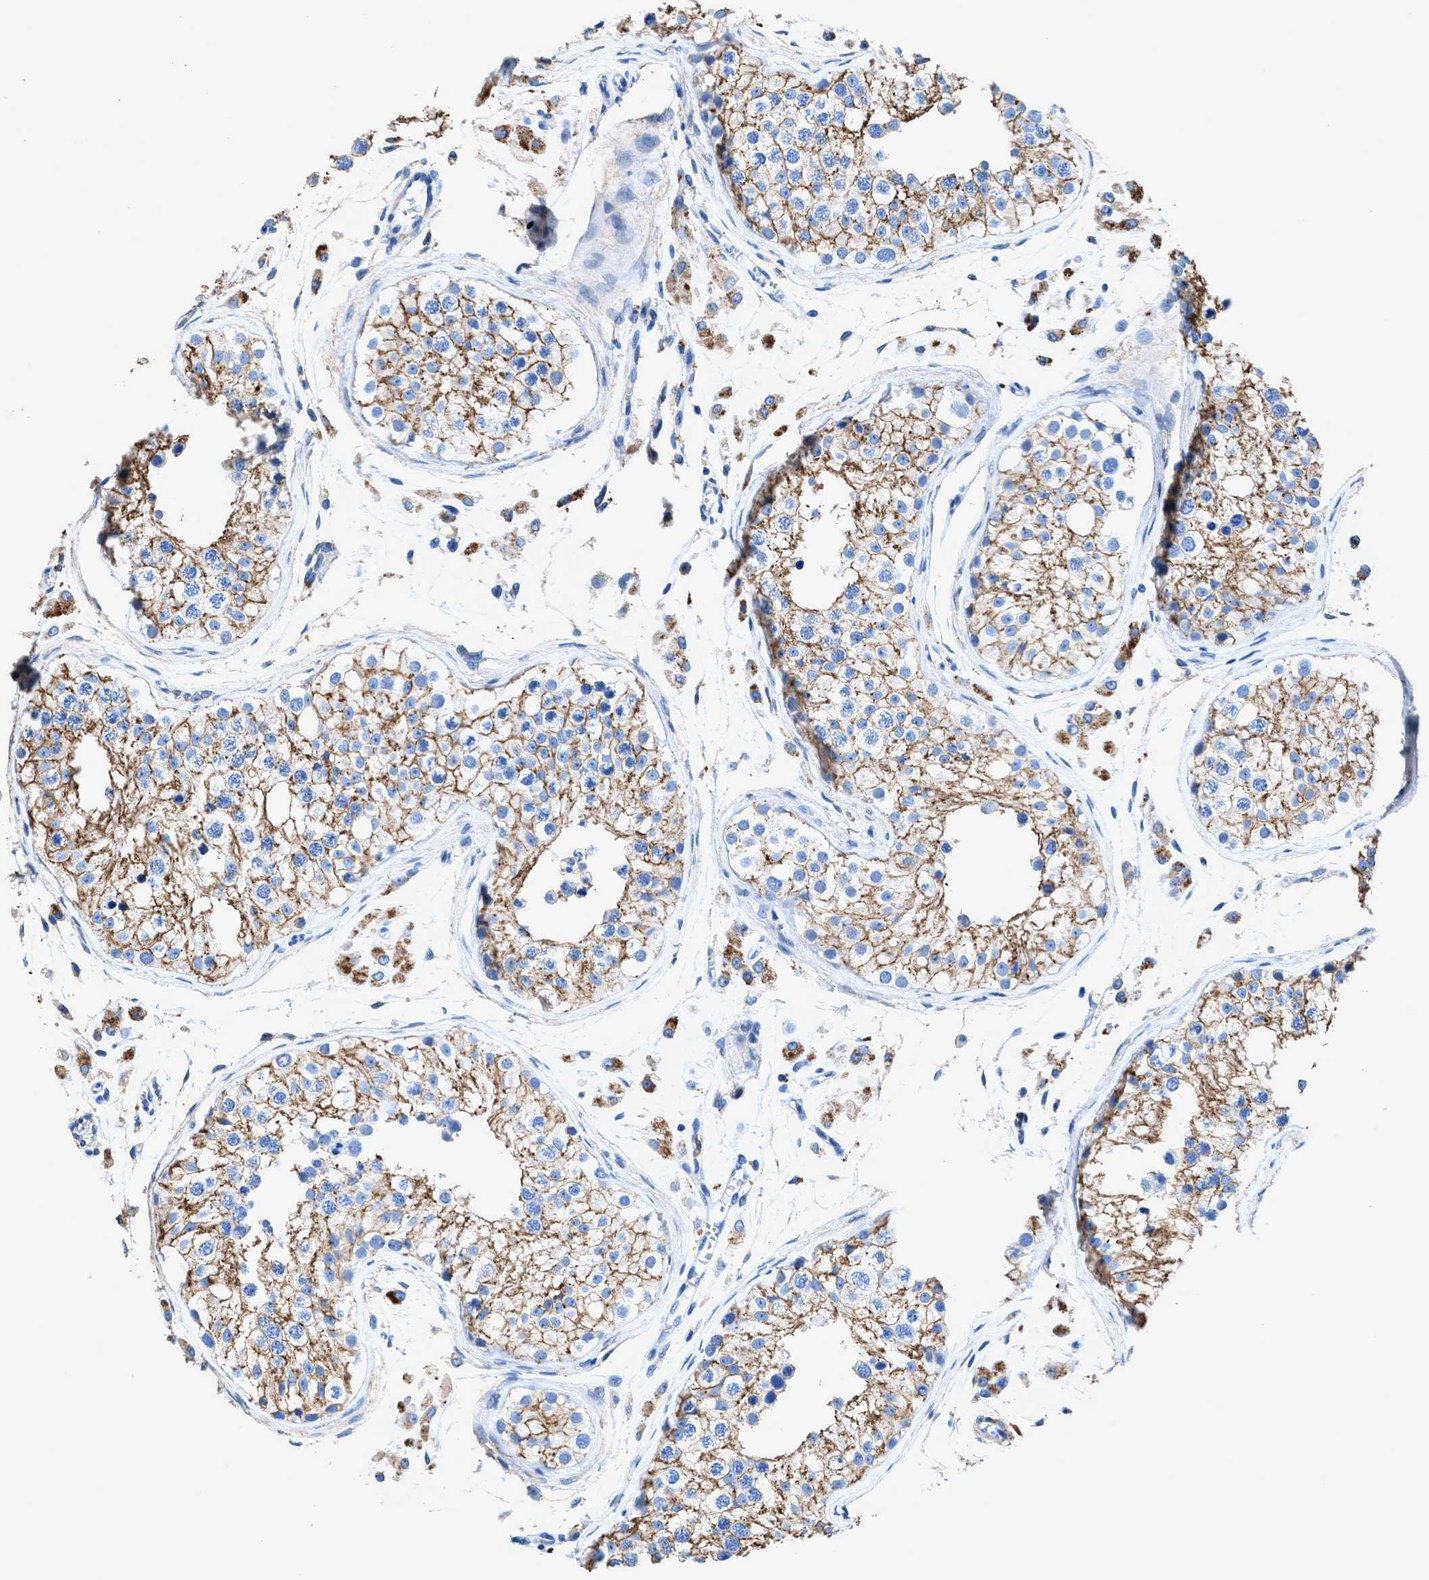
{"staining": {"intensity": "moderate", "quantity": "25%-75%", "location": "cytoplasmic/membranous"}, "tissue": "testis", "cell_type": "Cells in seminiferous ducts", "image_type": "normal", "snomed": [{"axis": "morphology", "description": "Normal tissue, NOS"}, {"axis": "morphology", "description": "Adenocarcinoma, metastatic, NOS"}, {"axis": "topography", "description": "Testis"}], "caption": "Protein expression by IHC shows moderate cytoplasmic/membranous expression in approximately 25%-75% of cells in seminiferous ducts in benign testis. (IHC, brightfield microscopy, high magnification).", "gene": "KCNQ4", "patient": {"sex": "male", "age": 26}}